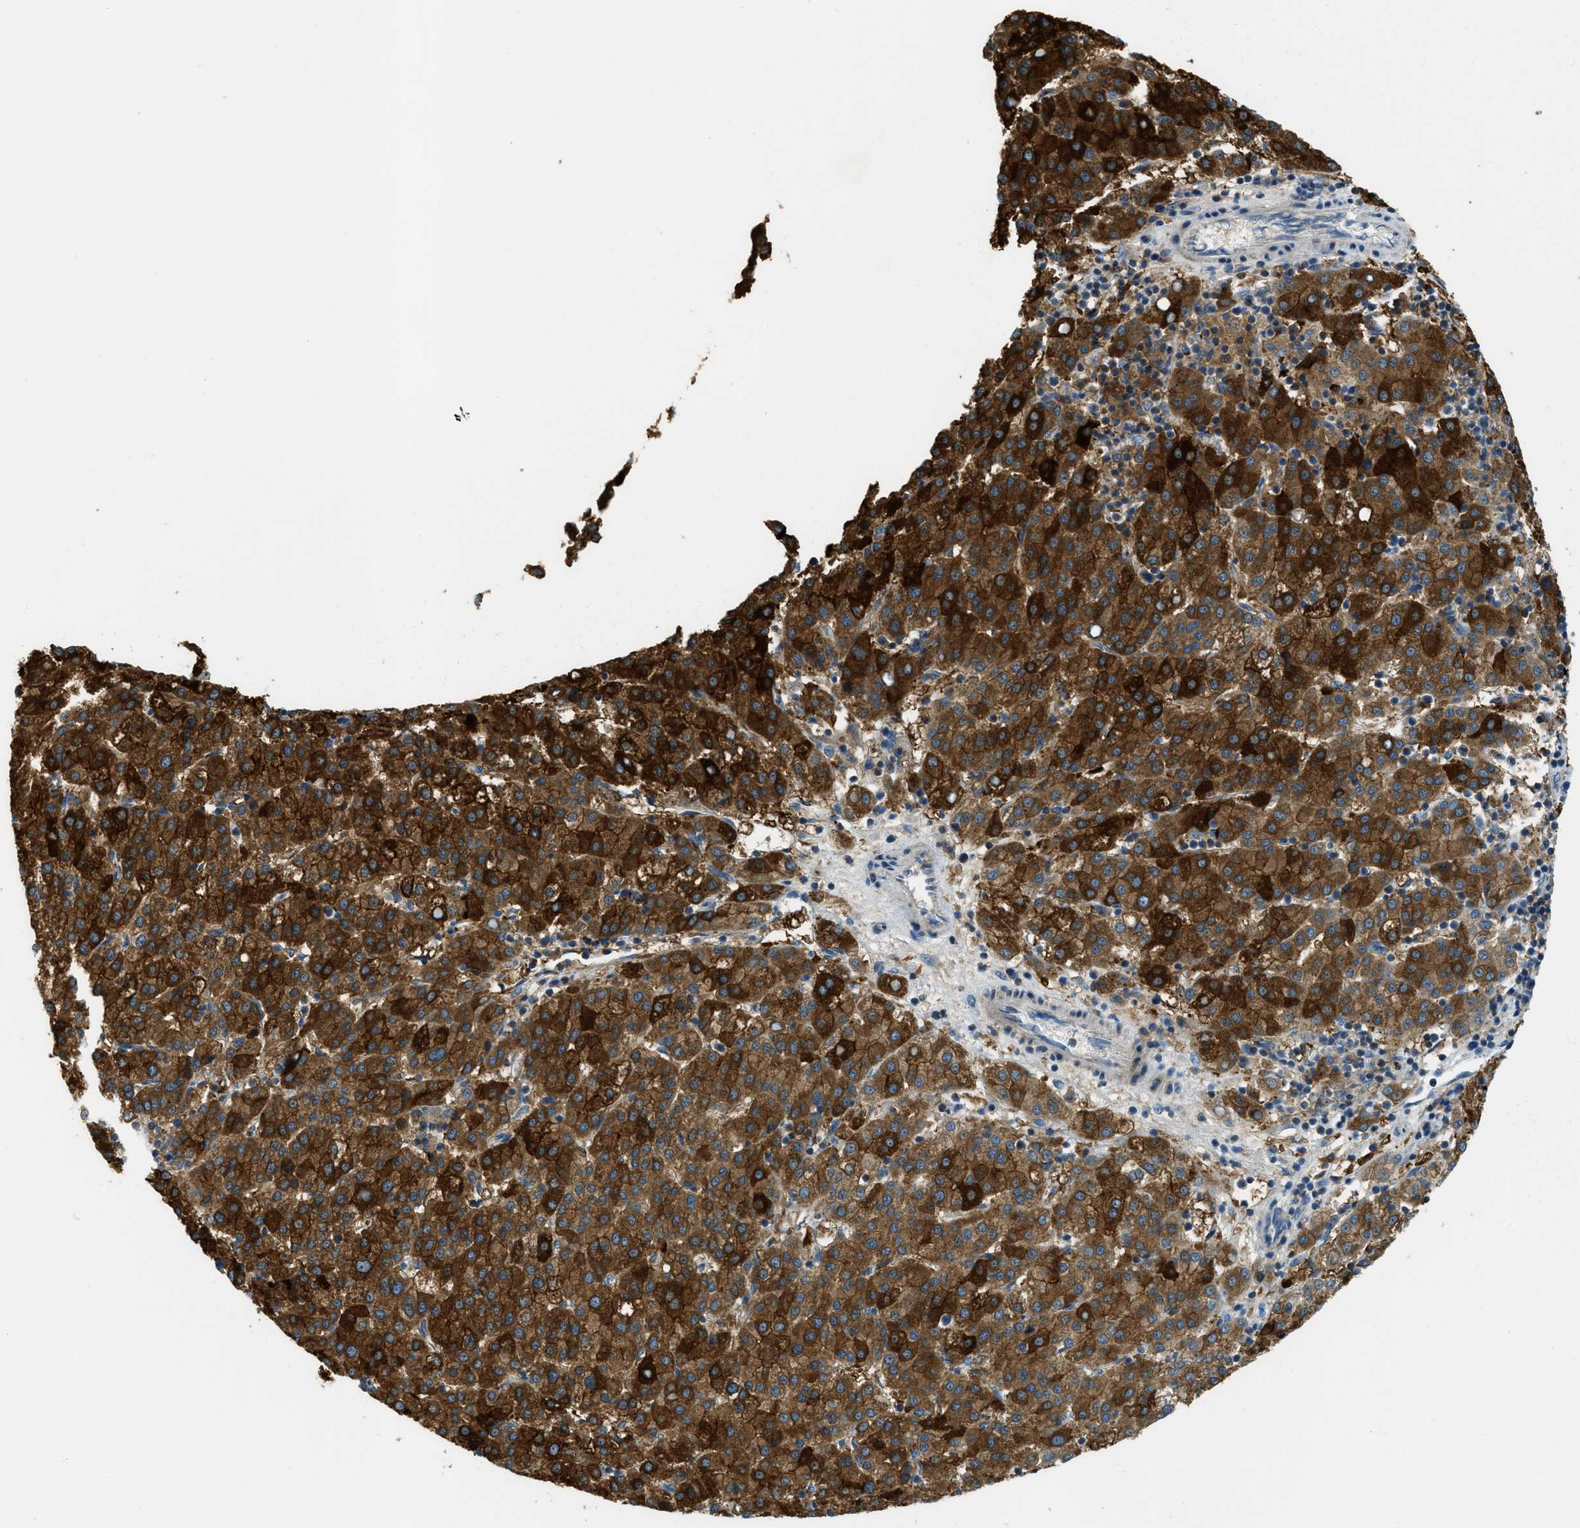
{"staining": {"intensity": "strong", "quantity": ">75%", "location": "cytoplasmic/membranous"}, "tissue": "liver cancer", "cell_type": "Tumor cells", "image_type": "cancer", "snomed": [{"axis": "morphology", "description": "Carcinoma, Hepatocellular, NOS"}, {"axis": "topography", "description": "Liver"}], "caption": "Strong cytoplasmic/membranous staining for a protein is seen in approximately >75% of tumor cells of liver cancer (hepatocellular carcinoma) using immunohistochemistry (IHC).", "gene": "RFFL", "patient": {"sex": "female", "age": 58}}